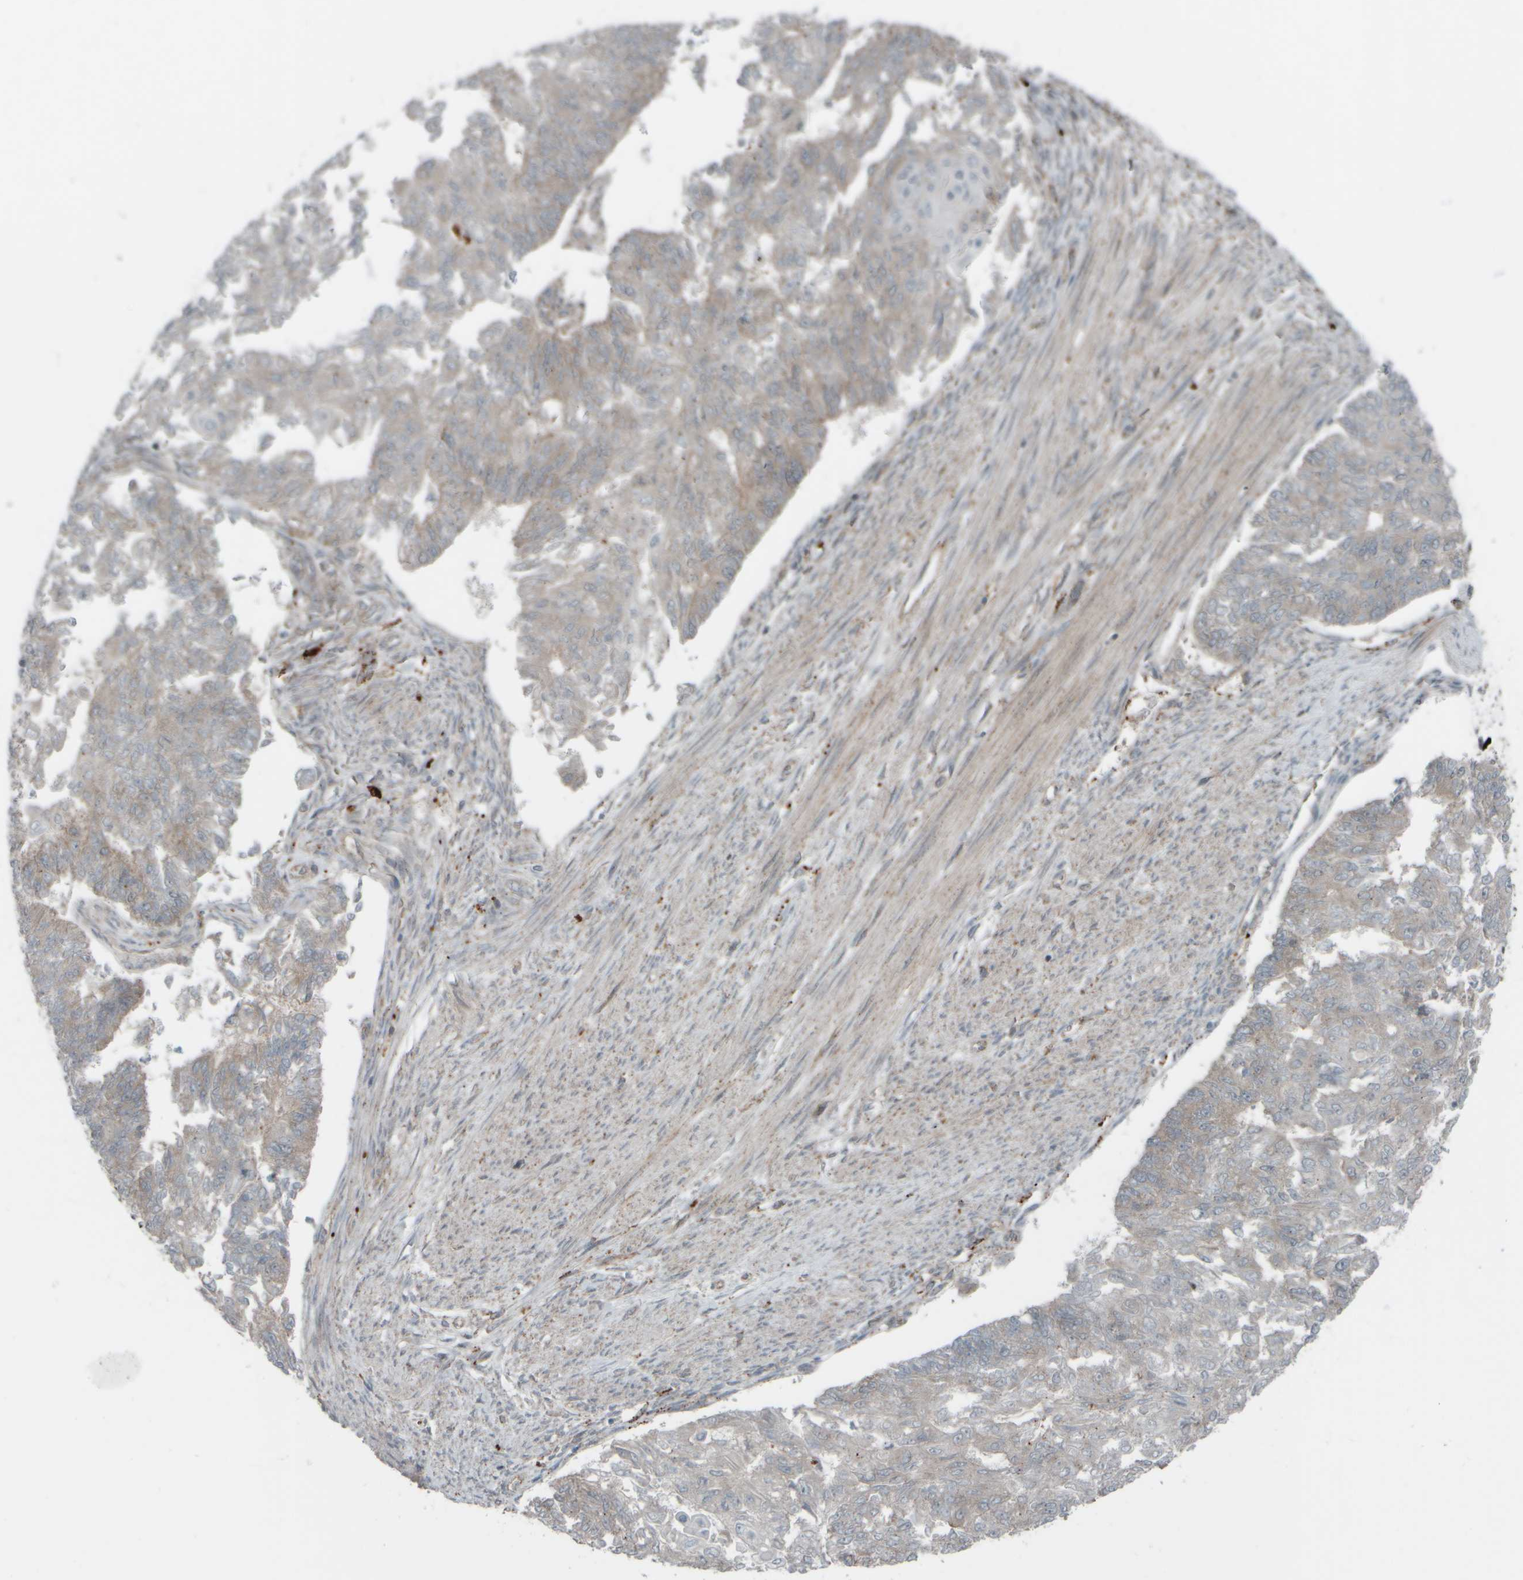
{"staining": {"intensity": "weak", "quantity": "<25%", "location": "cytoplasmic/membranous"}, "tissue": "endometrial cancer", "cell_type": "Tumor cells", "image_type": "cancer", "snomed": [{"axis": "morphology", "description": "Adenocarcinoma, NOS"}, {"axis": "topography", "description": "Endometrium"}], "caption": "This is an immunohistochemistry micrograph of endometrial adenocarcinoma. There is no positivity in tumor cells.", "gene": "GIGYF1", "patient": {"sex": "female", "age": 32}}